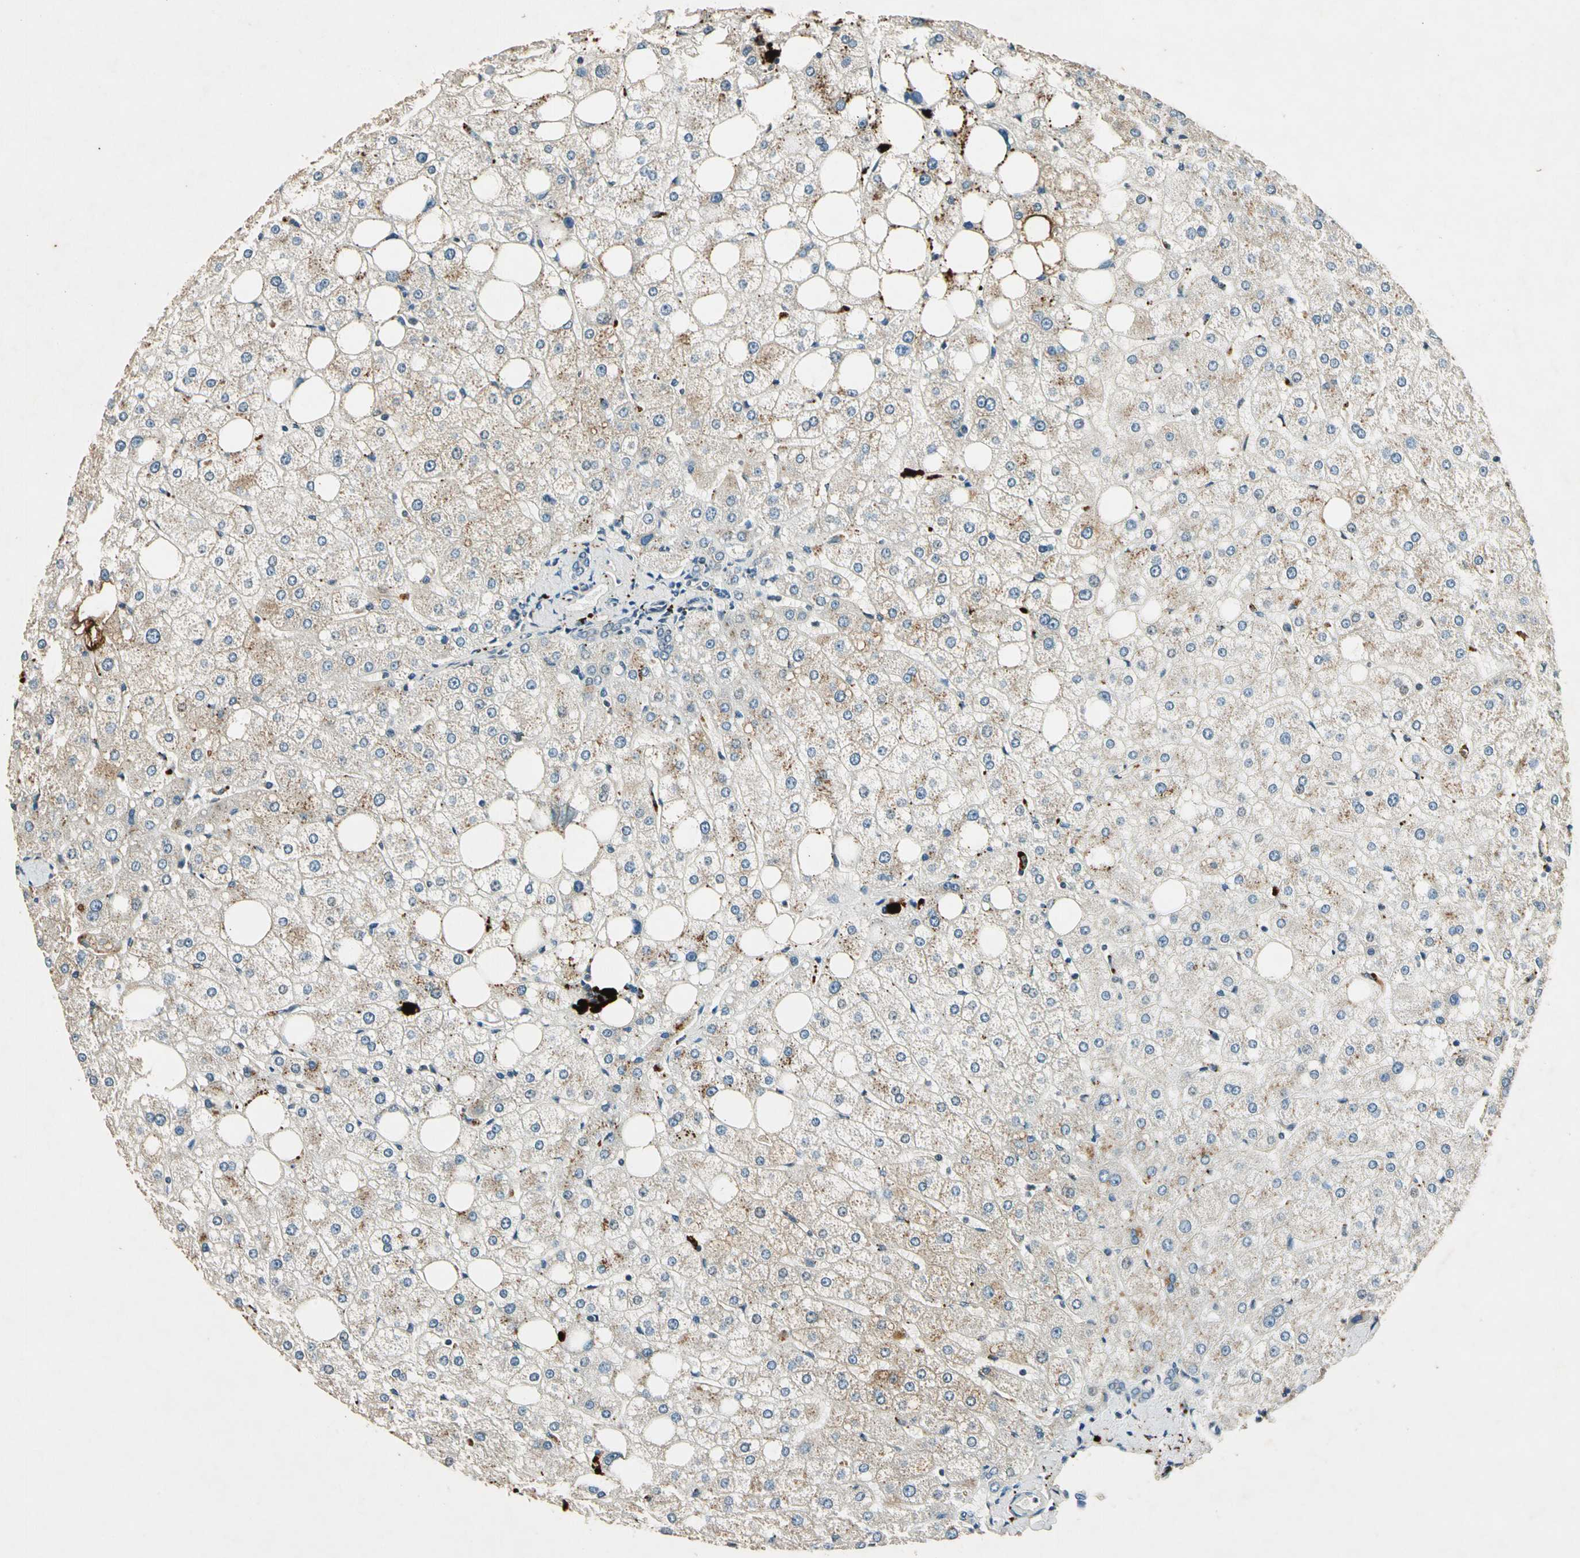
{"staining": {"intensity": "negative", "quantity": "none", "location": "none"}, "tissue": "liver", "cell_type": "Cholangiocytes", "image_type": "normal", "snomed": [{"axis": "morphology", "description": "Normal tissue, NOS"}, {"axis": "topography", "description": "Liver"}], "caption": "Immunohistochemistry photomicrograph of unremarkable human liver stained for a protein (brown), which reveals no expression in cholangiocytes.", "gene": "ROCK2", "patient": {"sex": "male", "age": 35}}